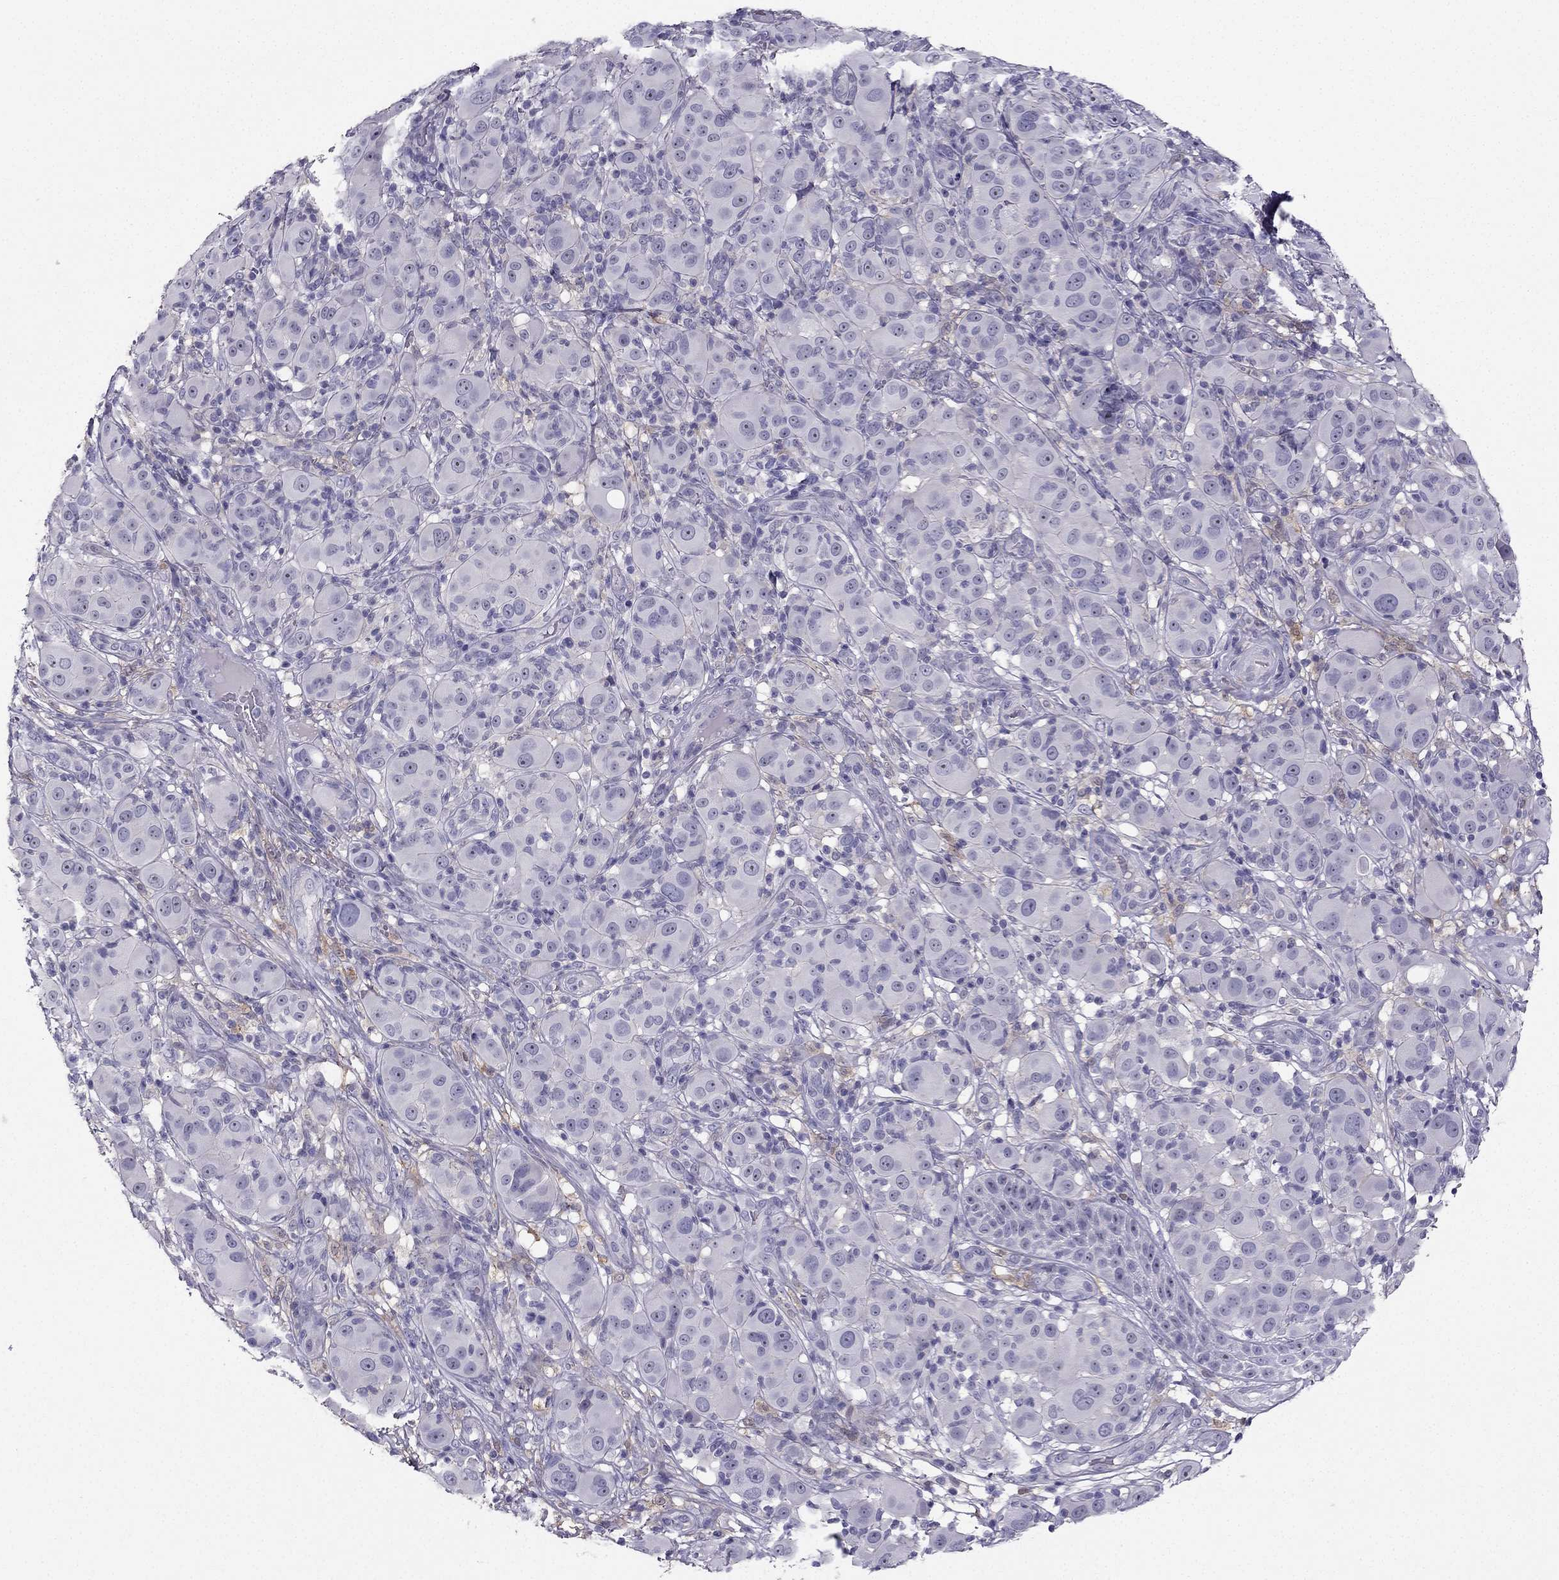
{"staining": {"intensity": "negative", "quantity": "none", "location": "none"}, "tissue": "melanoma", "cell_type": "Tumor cells", "image_type": "cancer", "snomed": [{"axis": "morphology", "description": "Malignant melanoma, NOS"}, {"axis": "topography", "description": "Skin"}], "caption": "Malignant melanoma was stained to show a protein in brown. There is no significant positivity in tumor cells.", "gene": "LMTK3", "patient": {"sex": "female", "age": 87}}